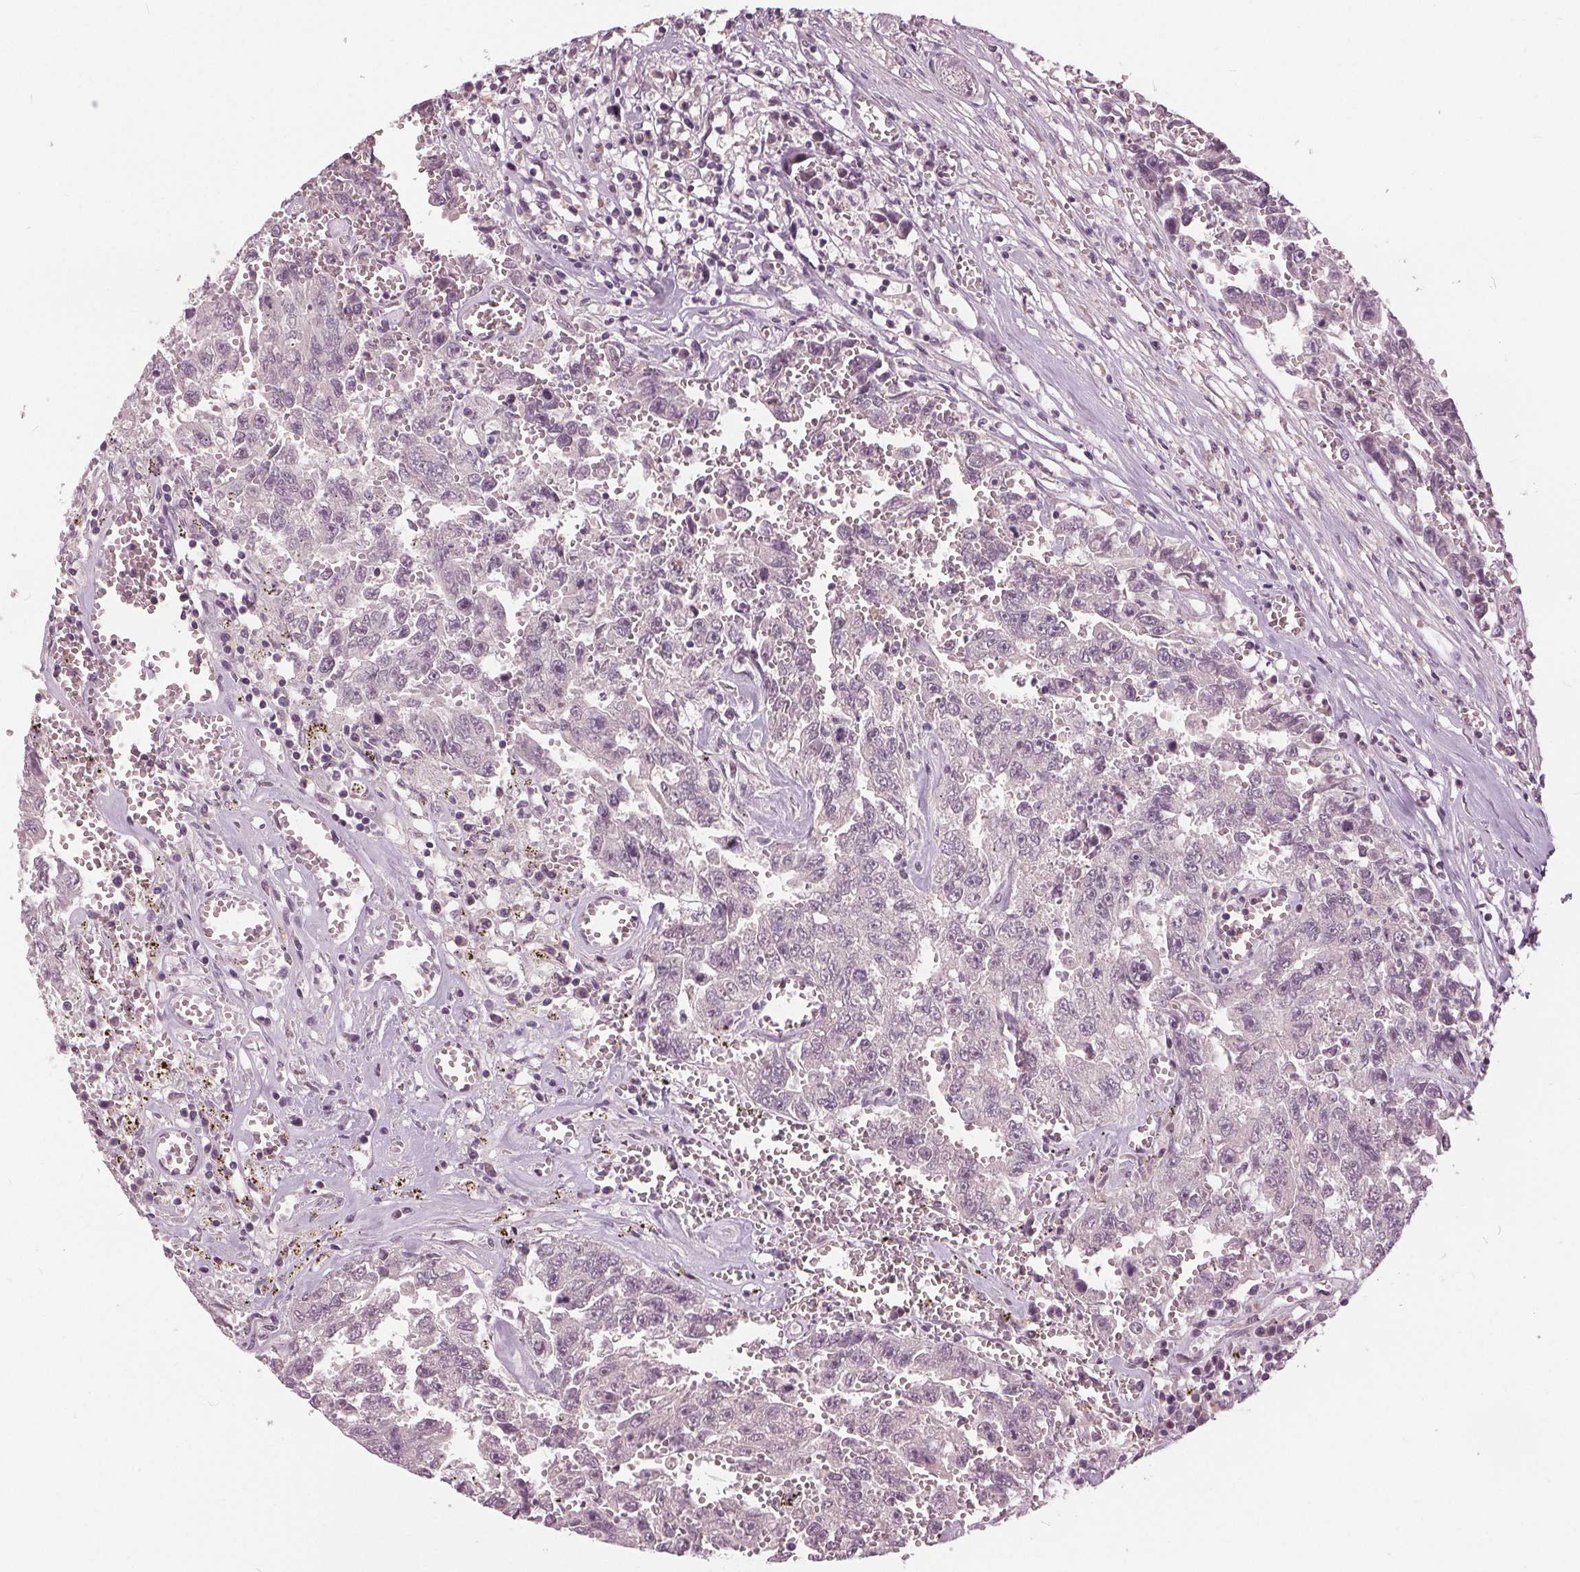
{"staining": {"intensity": "negative", "quantity": "none", "location": "none"}, "tissue": "testis cancer", "cell_type": "Tumor cells", "image_type": "cancer", "snomed": [{"axis": "morphology", "description": "Carcinoma, Embryonal, NOS"}, {"axis": "topography", "description": "Testis"}], "caption": "Histopathology image shows no protein positivity in tumor cells of embryonal carcinoma (testis) tissue.", "gene": "KLK13", "patient": {"sex": "male", "age": 36}}